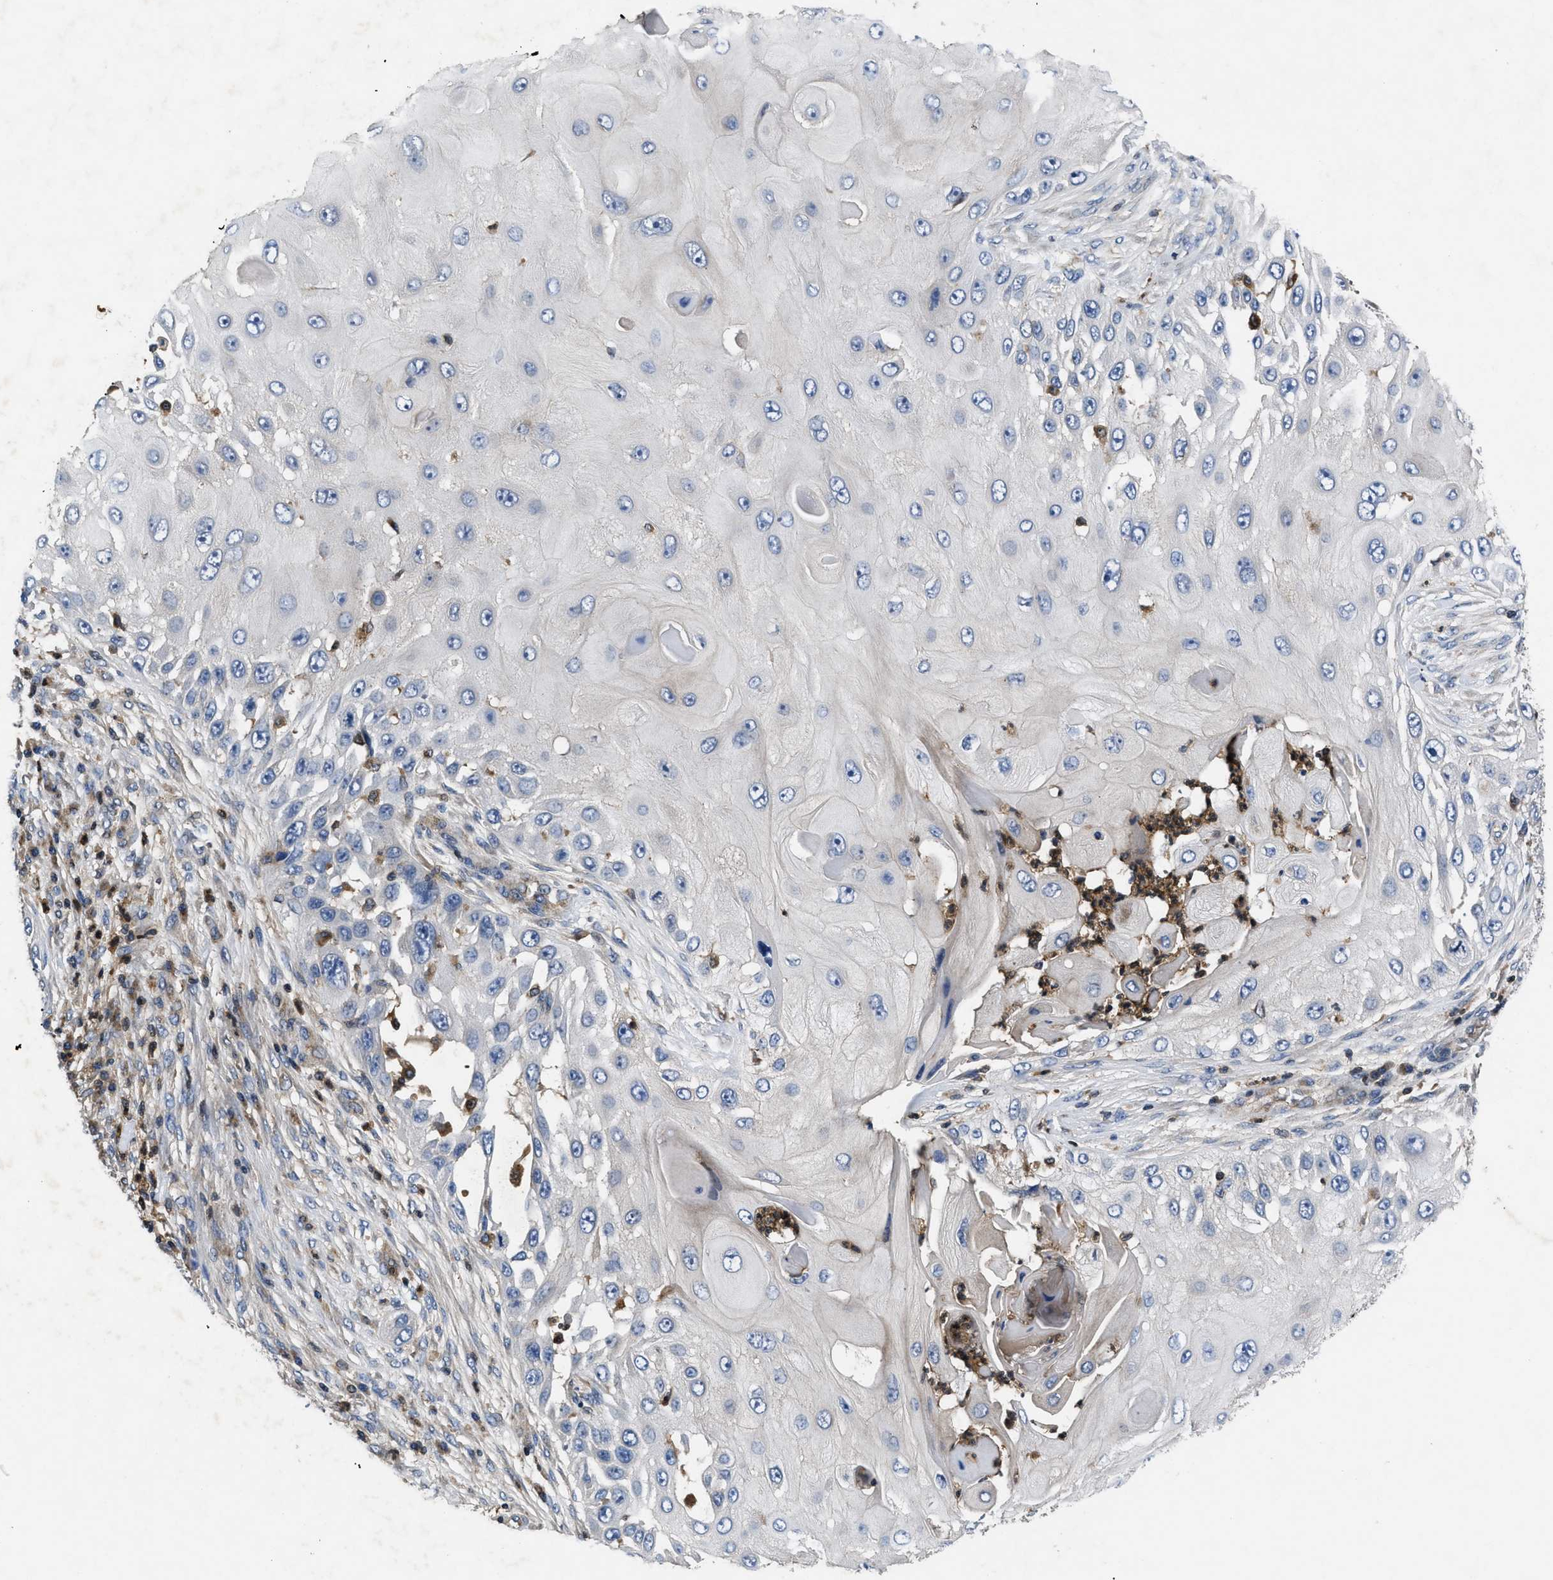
{"staining": {"intensity": "negative", "quantity": "none", "location": "none"}, "tissue": "skin cancer", "cell_type": "Tumor cells", "image_type": "cancer", "snomed": [{"axis": "morphology", "description": "Squamous cell carcinoma, NOS"}, {"axis": "topography", "description": "Skin"}], "caption": "This is an IHC photomicrograph of human squamous cell carcinoma (skin). There is no expression in tumor cells.", "gene": "YBEY", "patient": {"sex": "female", "age": 44}}